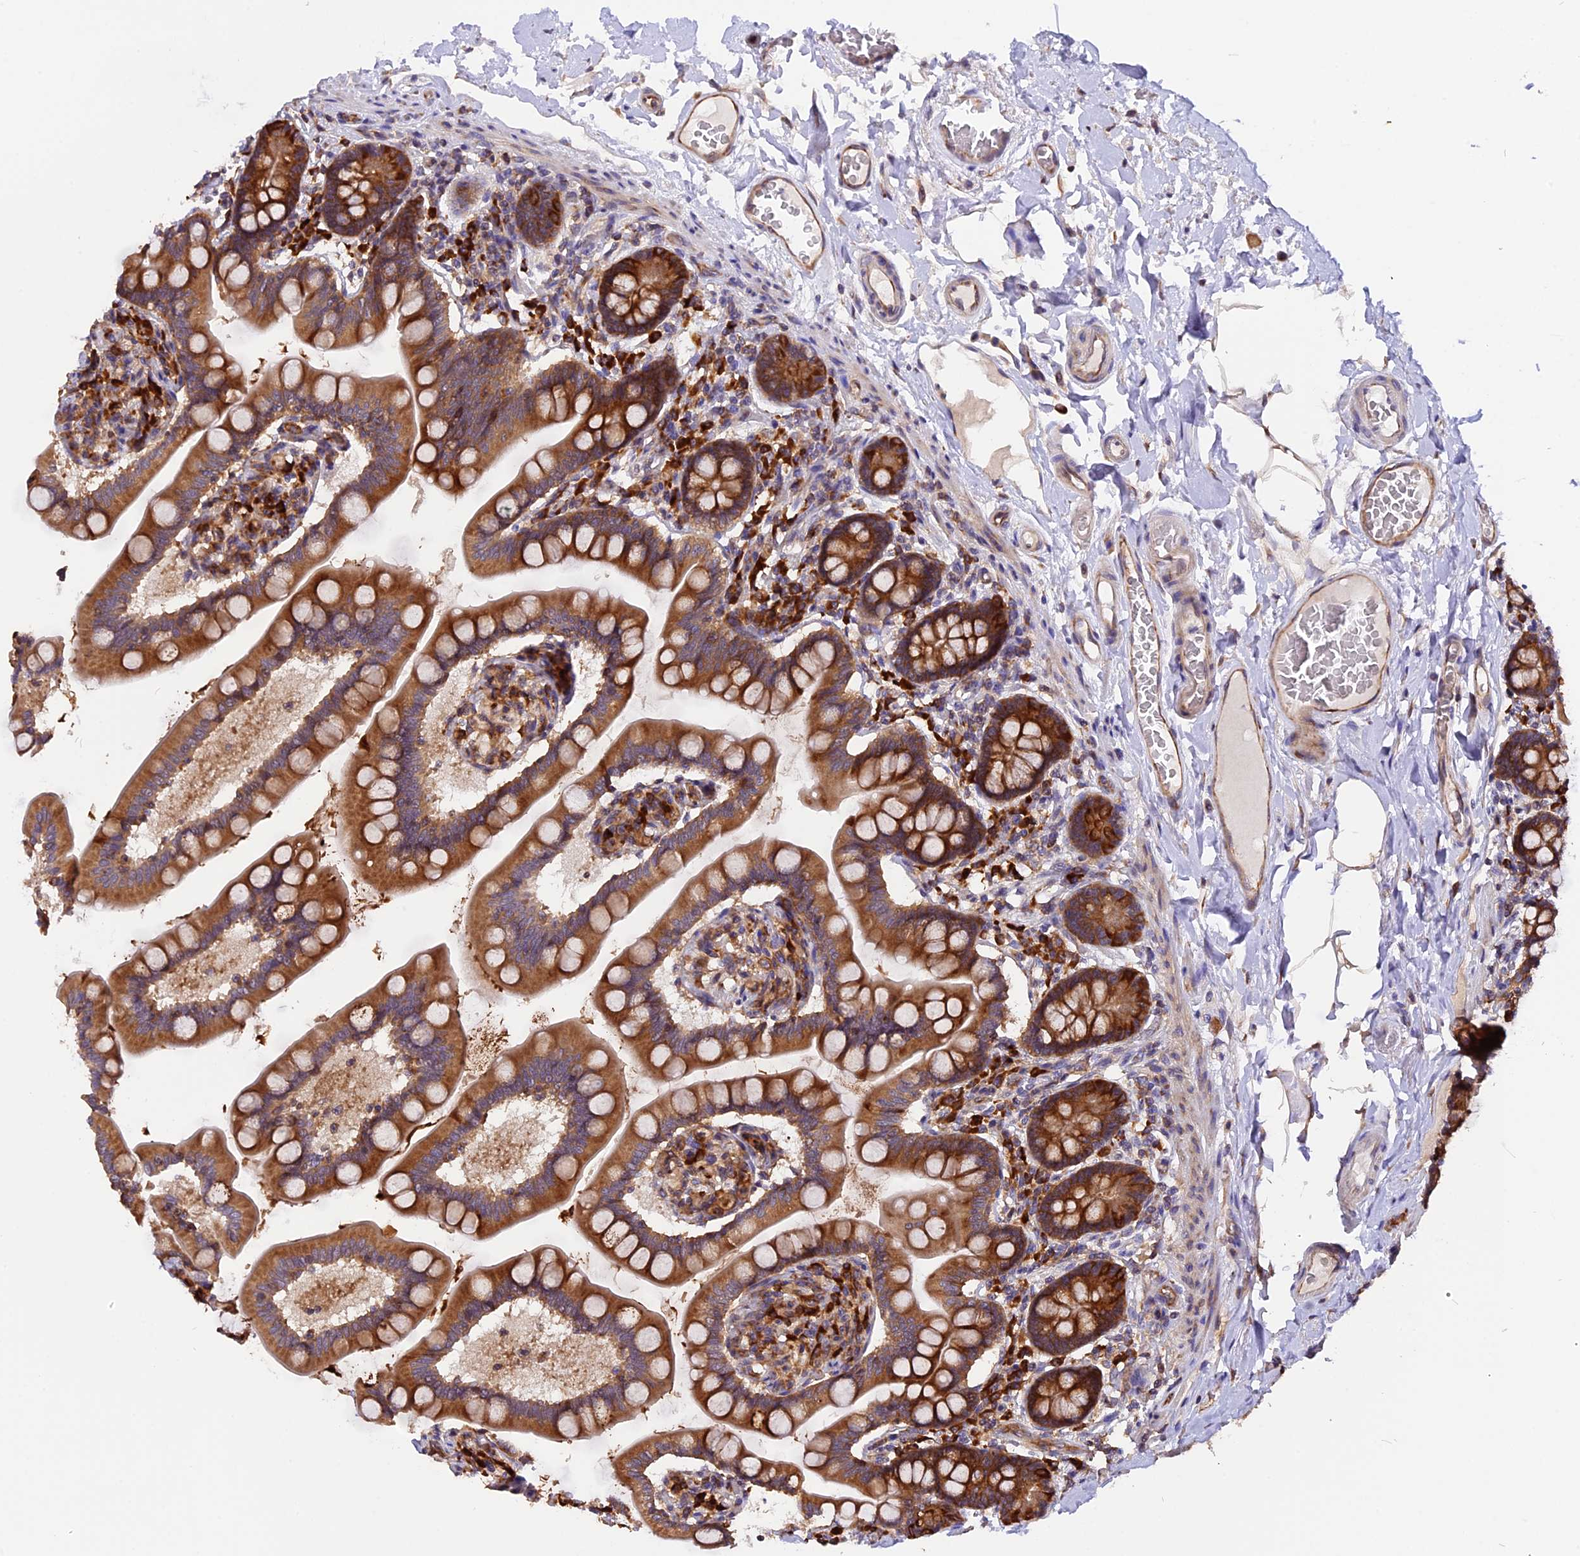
{"staining": {"intensity": "strong", "quantity": ">75%", "location": "cytoplasmic/membranous"}, "tissue": "small intestine", "cell_type": "Glandular cells", "image_type": "normal", "snomed": [{"axis": "morphology", "description": "Normal tissue, NOS"}, {"axis": "topography", "description": "Small intestine"}], "caption": "Small intestine stained for a protein (brown) exhibits strong cytoplasmic/membranous positive staining in approximately >75% of glandular cells.", "gene": "GNPTAB", "patient": {"sex": "female", "age": 64}}